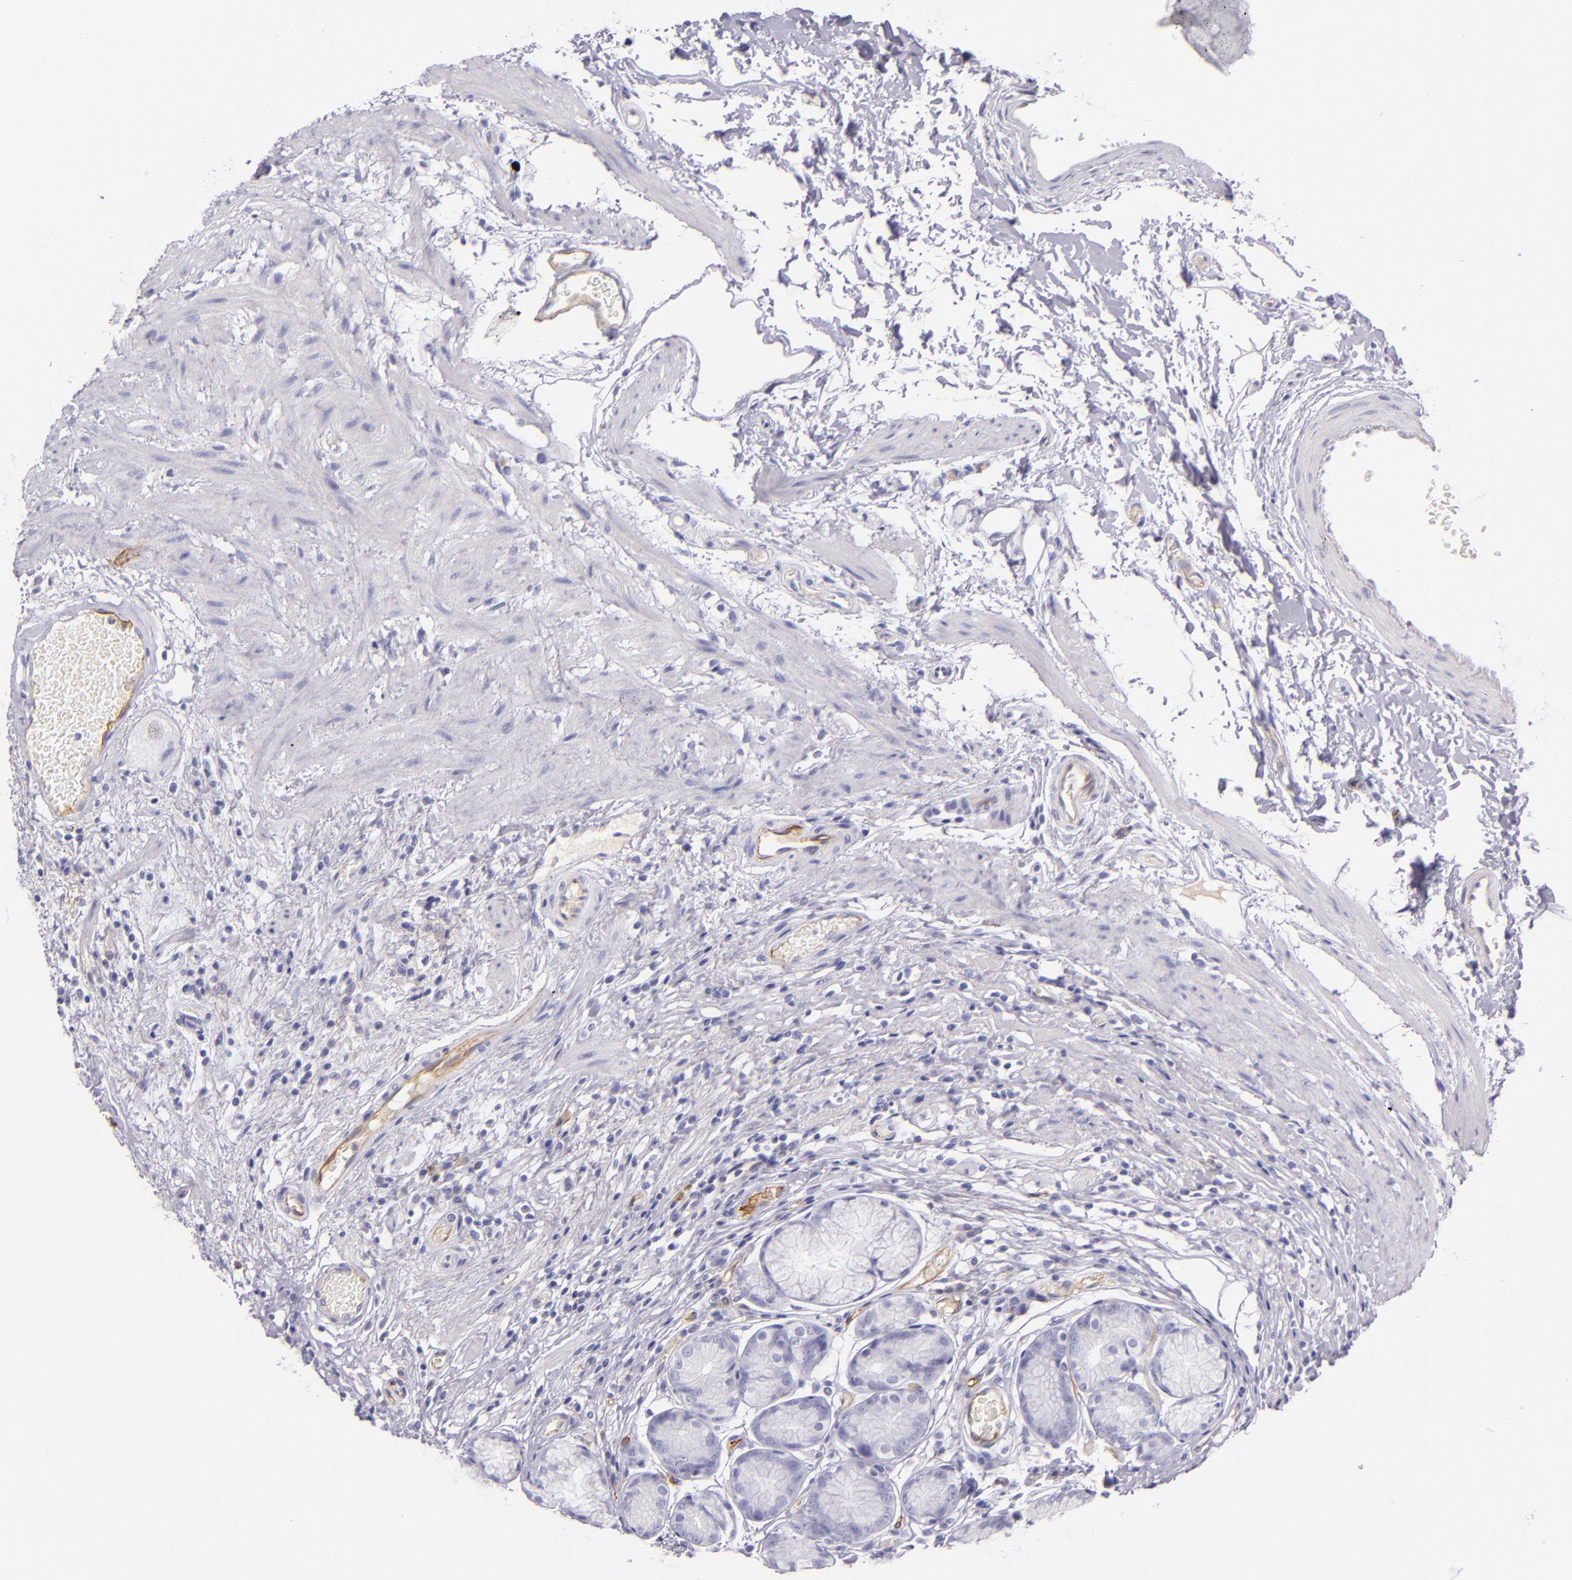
{"staining": {"intensity": "negative", "quantity": "none", "location": "none"}, "tissue": "stomach", "cell_type": "Glandular cells", "image_type": "normal", "snomed": [{"axis": "morphology", "description": "Normal tissue, NOS"}, {"axis": "morphology", "description": "Inflammation, NOS"}, {"axis": "topography", "description": "Stomach, lower"}], "caption": "This is an IHC histopathology image of normal human stomach. There is no staining in glandular cells.", "gene": "ICAM1", "patient": {"sex": "male", "age": 59}}